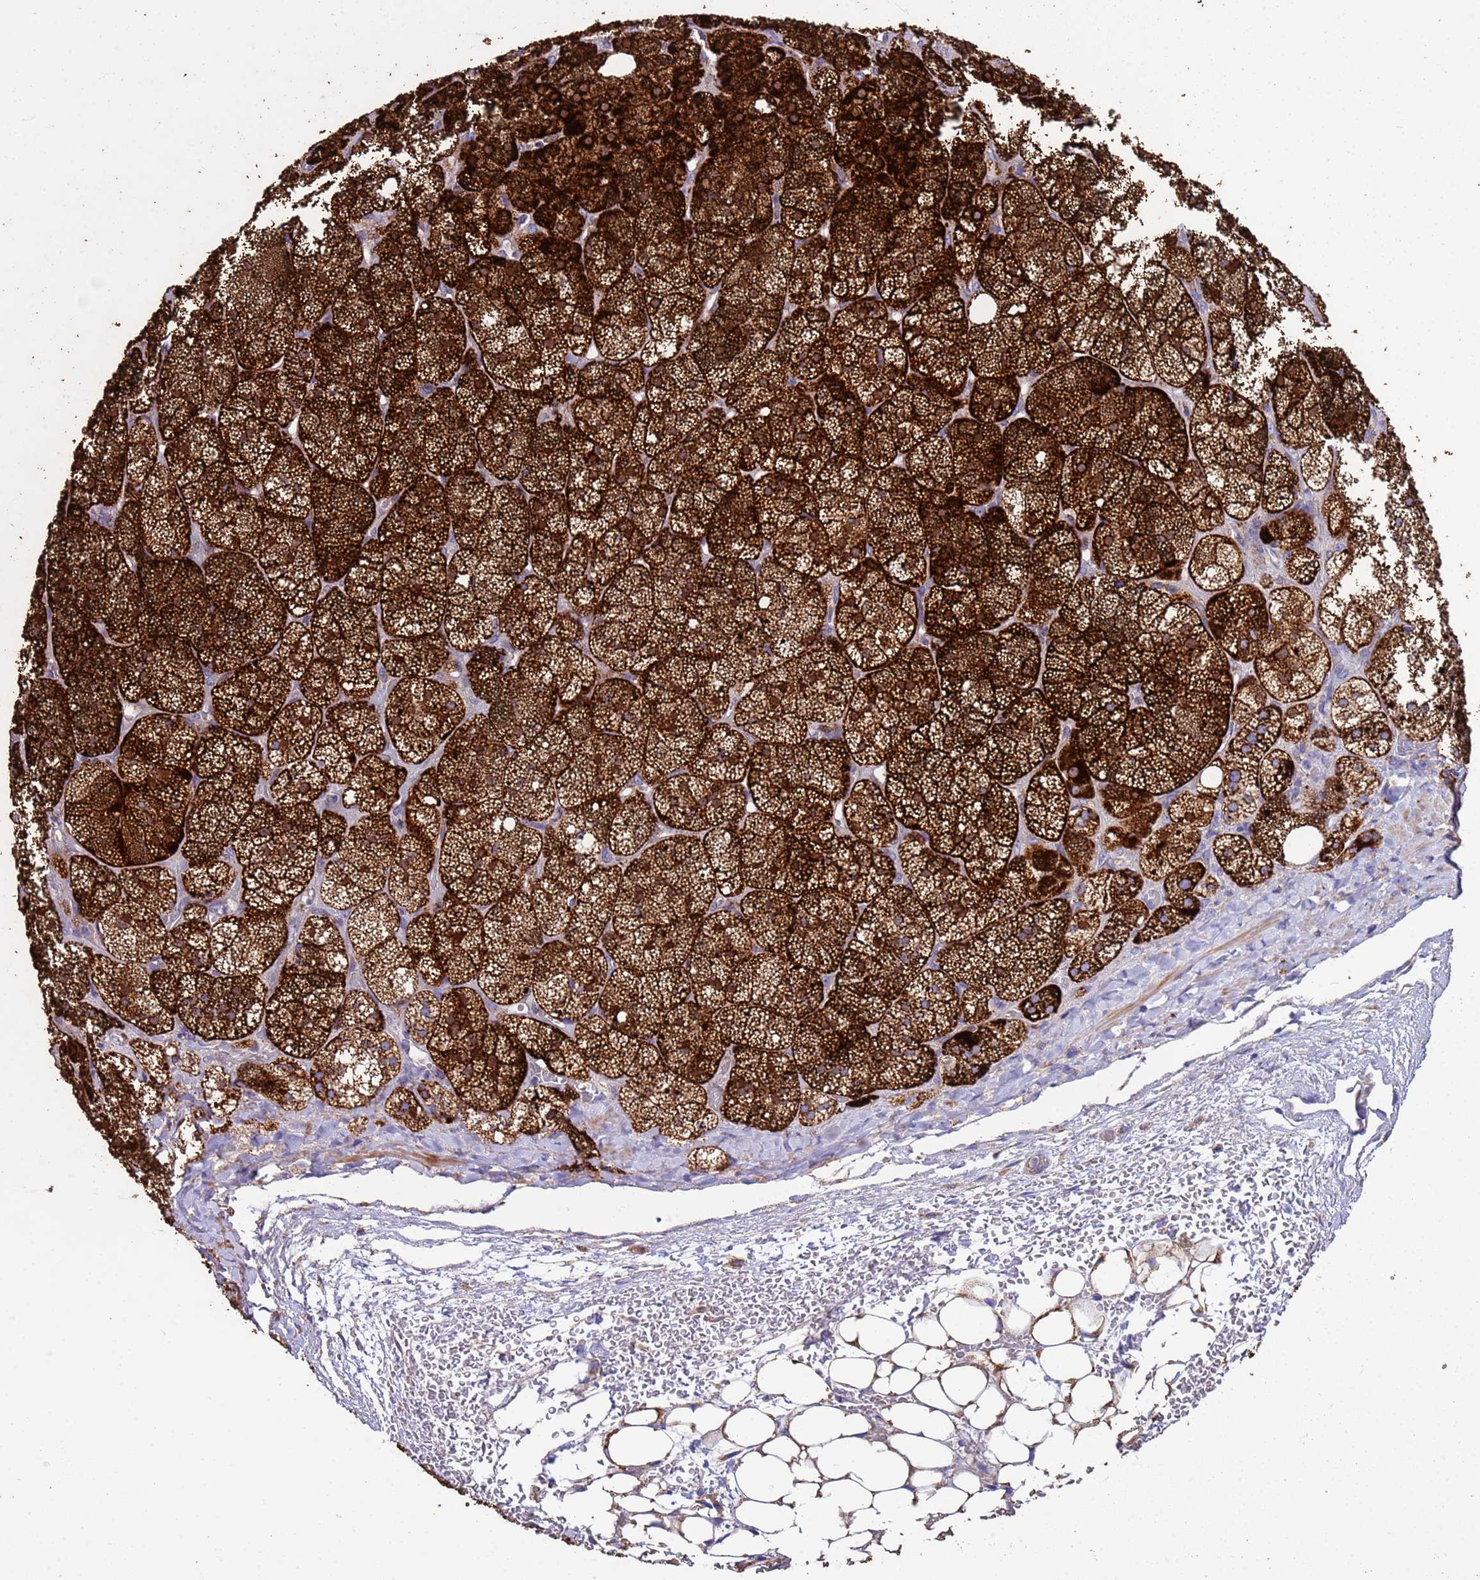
{"staining": {"intensity": "strong", "quantity": ">75%", "location": "cytoplasmic/membranous"}, "tissue": "adrenal gland", "cell_type": "Glandular cells", "image_type": "normal", "snomed": [{"axis": "morphology", "description": "Normal tissue, NOS"}, {"axis": "topography", "description": "Adrenal gland"}], "caption": "Strong cytoplasmic/membranous expression for a protein is seen in about >75% of glandular cells of unremarkable adrenal gland using IHC.", "gene": "ZNFX1", "patient": {"sex": "male", "age": 61}}